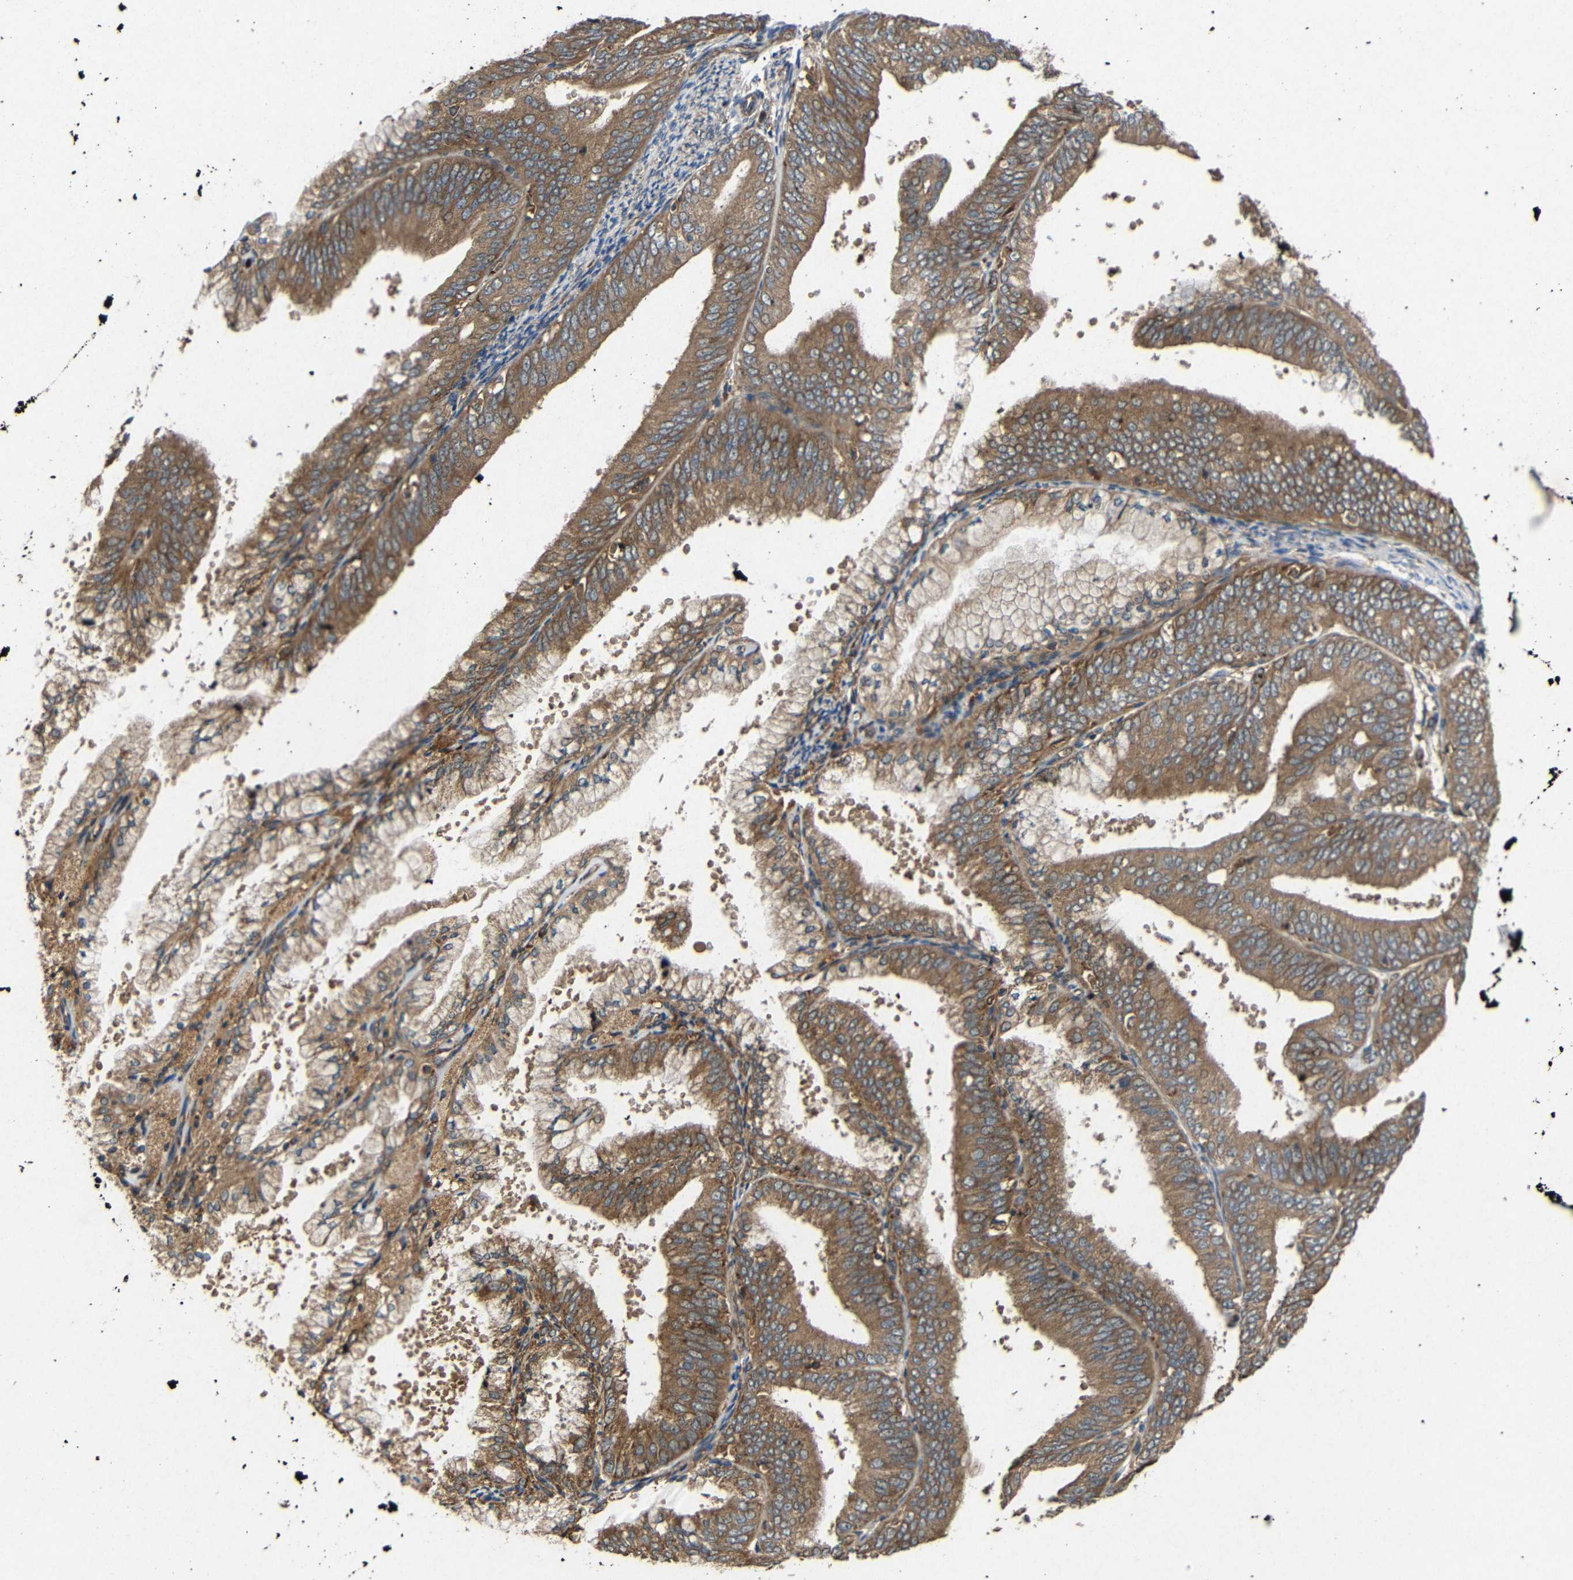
{"staining": {"intensity": "moderate", "quantity": ">75%", "location": "cytoplasmic/membranous"}, "tissue": "endometrial cancer", "cell_type": "Tumor cells", "image_type": "cancer", "snomed": [{"axis": "morphology", "description": "Adenocarcinoma, NOS"}, {"axis": "topography", "description": "Endometrium"}], "caption": "Endometrial cancer stained with a protein marker demonstrates moderate staining in tumor cells.", "gene": "EIF2S1", "patient": {"sex": "female", "age": 63}}